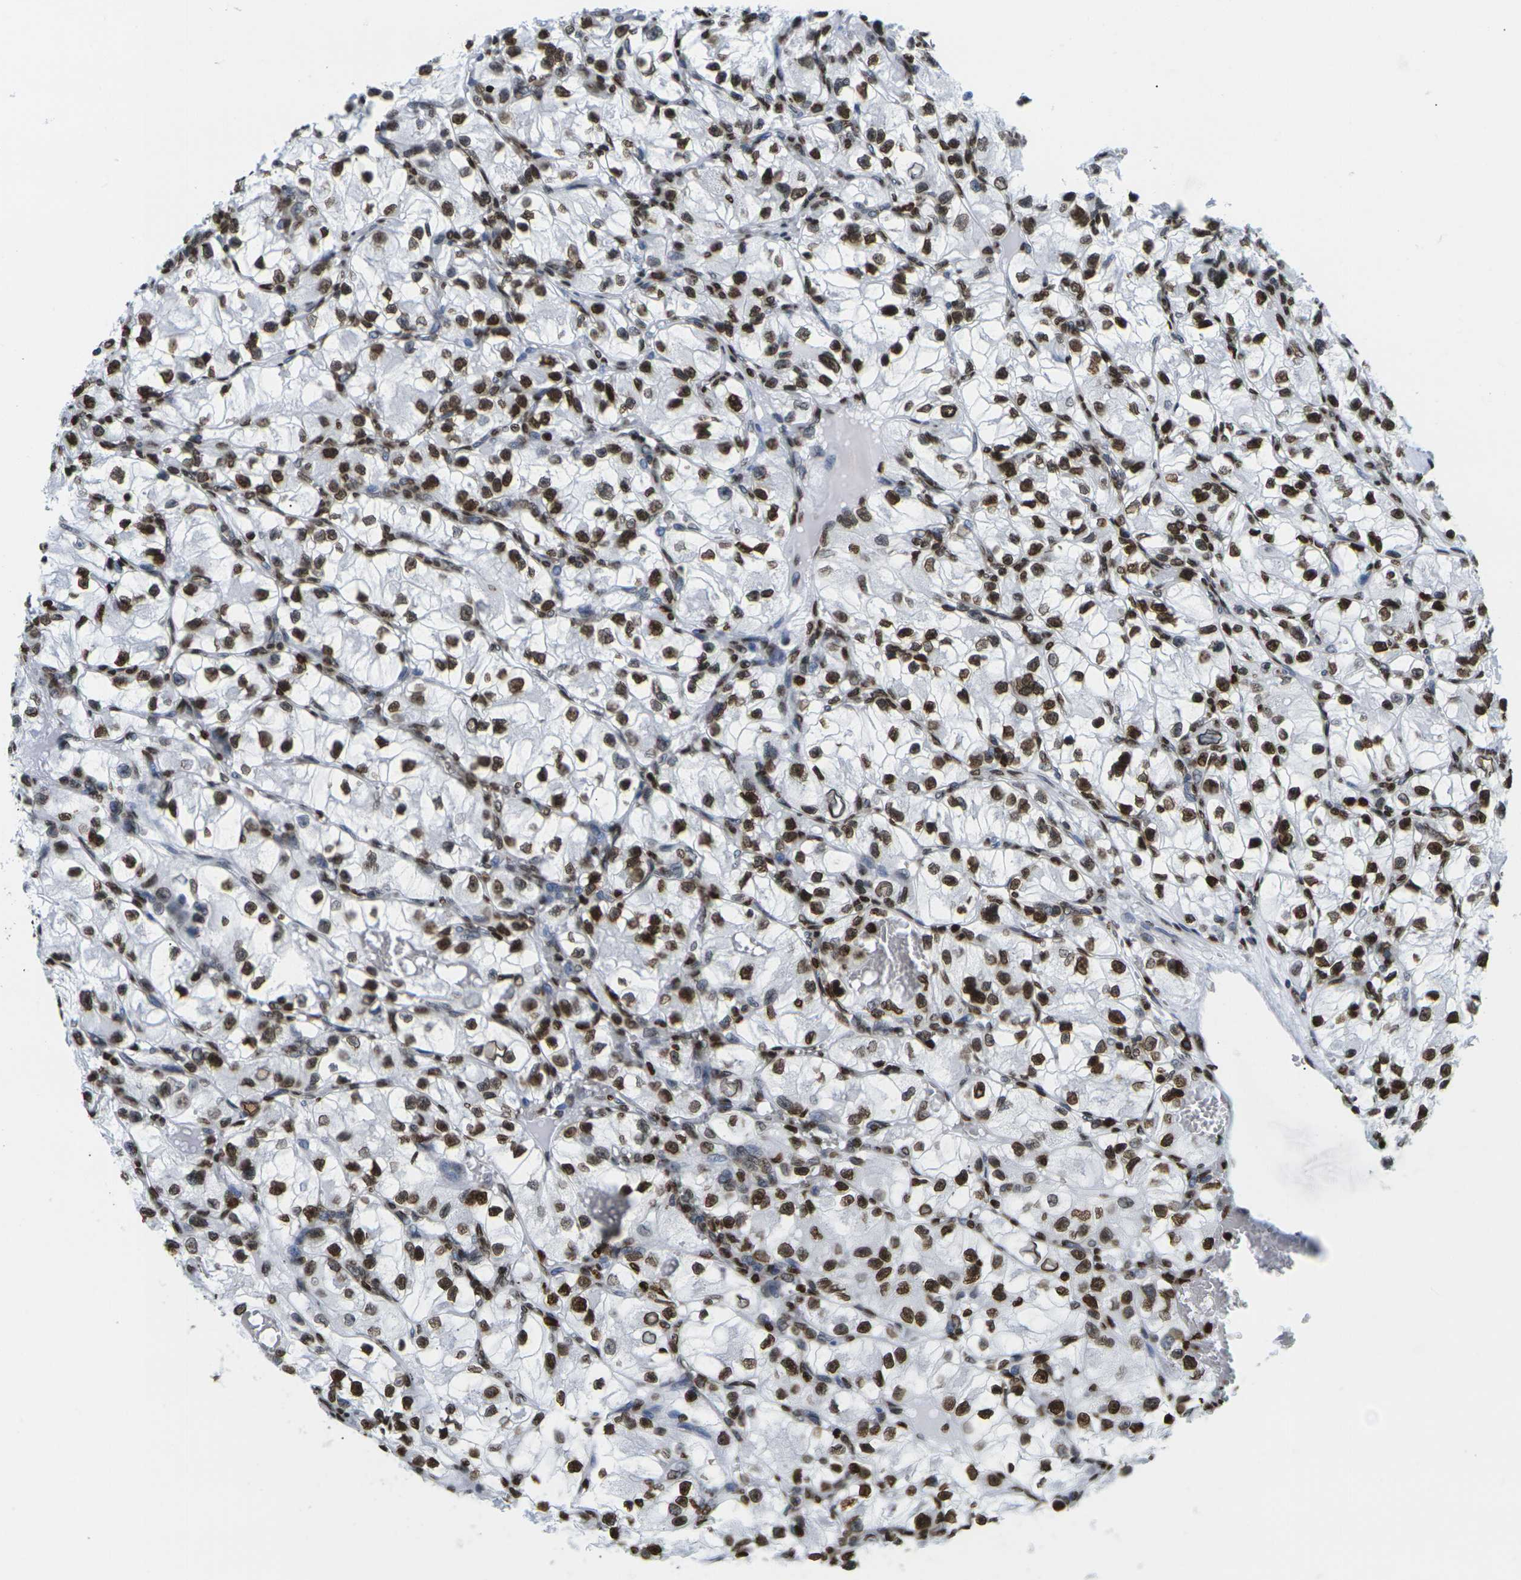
{"staining": {"intensity": "strong", "quantity": ">75%", "location": "cytoplasmic/membranous,nuclear"}, "tissue": "renal cancer", "cell_type": "Tumor cells", "image_type": "cancer", "snomed": [{"axis": "morphology", "description": "Adenocarcinoma, NOS"}, {"axis": "topography", "description": "Kidney"}], "caption": "Brown immunohistochemical staining in human renal cancer shows strong cytoplasmic/membranous and nuclear expression in about >75% of tumor cells.", "gene": "H2AC21", "patient": {"sex": "female", "age": 57}}